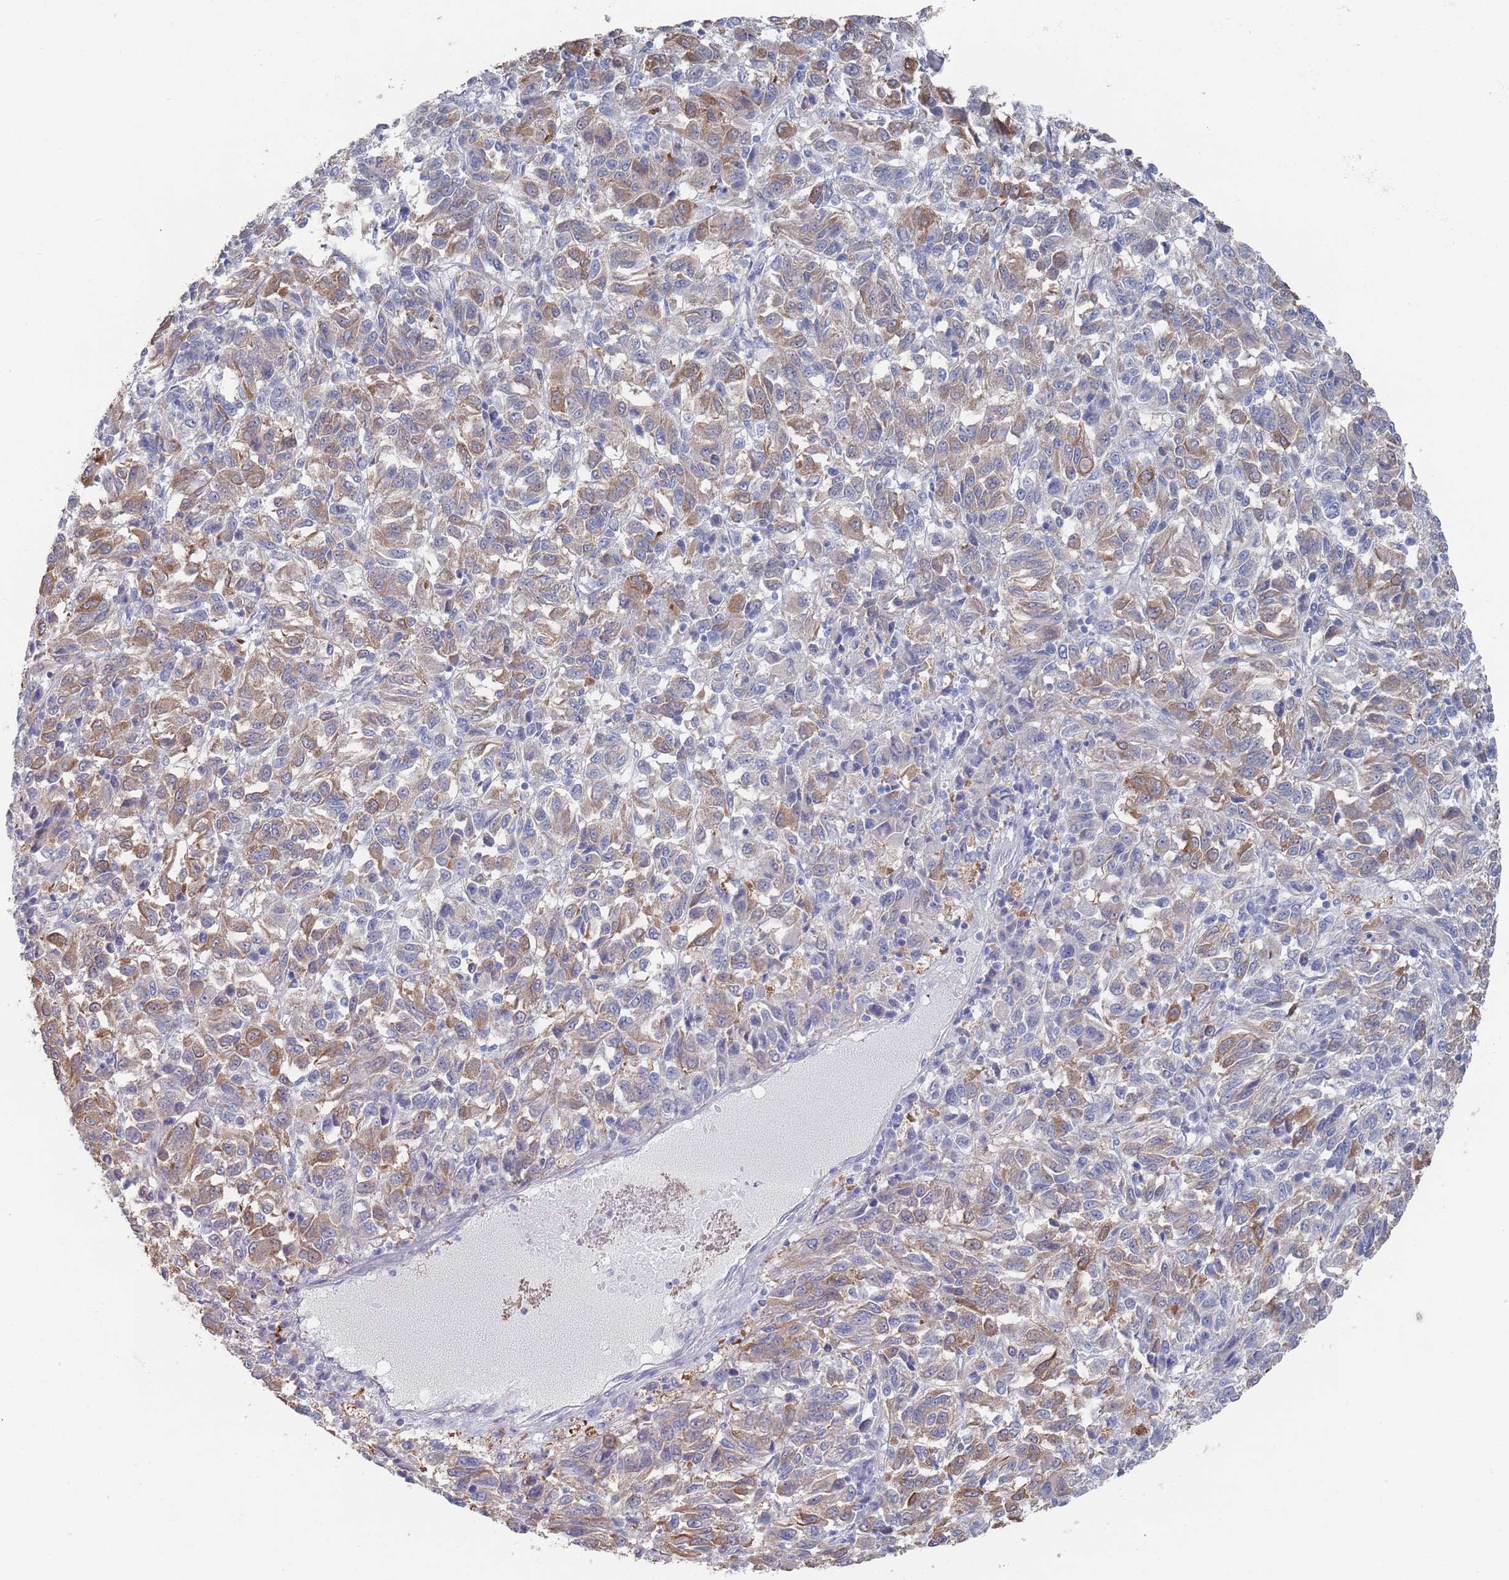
{"staining": {"intensity": "weak", "quantity": "25%-75%", "location": "cytoplasmic/membranous"}, "tissue": "melanoma", "cell_type": "Tumor cells", "image_type": "cancer", "snomed": [{"axis": "morphology", "description": "Malignant melanoma, Metastatic site"}, {"axis": "topography", "description": "Lung"}], "caption": "This is a photomicrograph of immunohistochemistry (IHC) staining of malignant melanoma (metastatic site), which shows weak positivity in the cytoplasmic/membranous of tumor cells.", "gene": "TMCO3", "patient": {"sex": "male", "age": 64}}